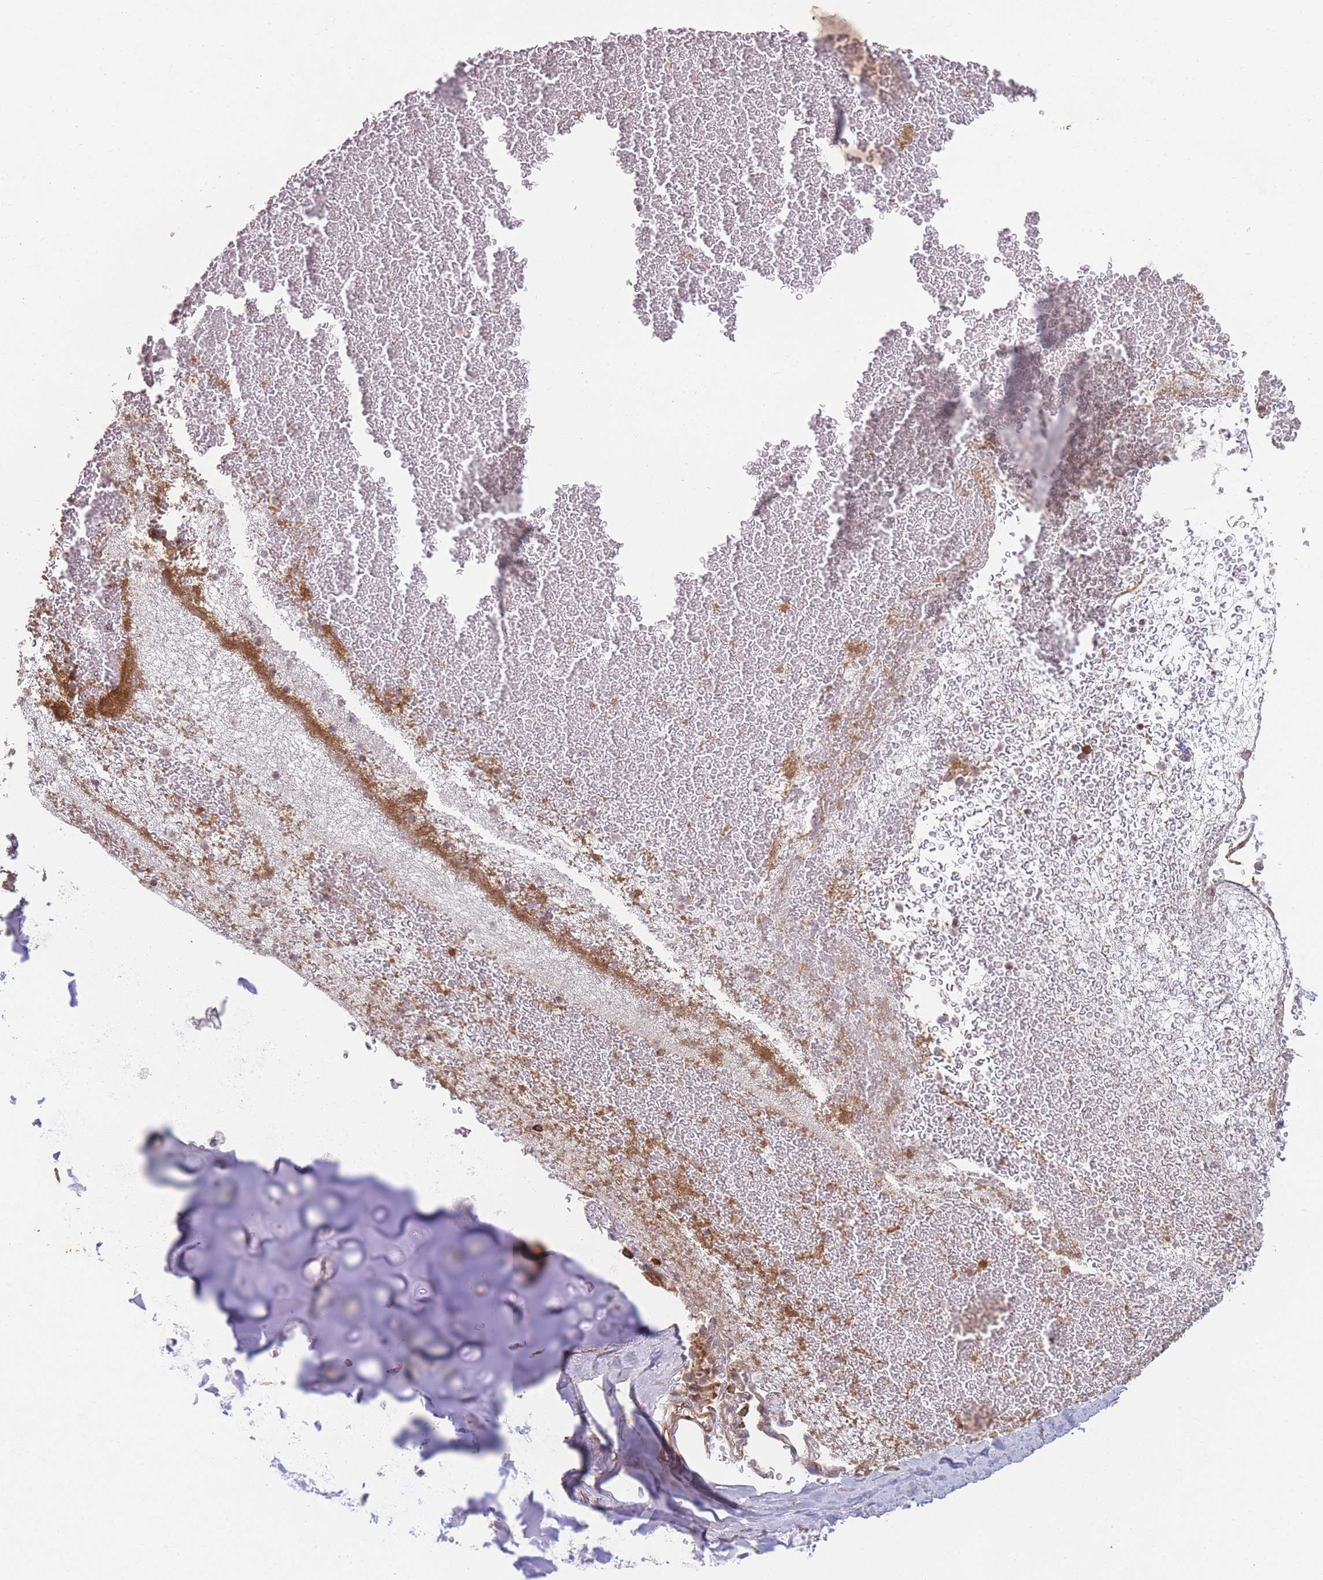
{"staining": {"intensity": "moderate", "quantity": ">75%", "location": "cytoplasmic/membranous"}, "tissue": "soft tissue", "cell_type": "Chondrocytes", "image_type": "normal", "snomed": [{"axis": "morphology", "description": "Normal tissue, NOS"}, {"axis": "topography", "description": "Cartilage tissue"}], "caption": "Immunohistochemical staining of unremarkable human soft tissue demonstrates moderate cytoplasmic/membranous protein positivity in approximately >75% of chondrocytes.", "gene": "PXMP4", "patient": {"sex": "male", "age": 73}}